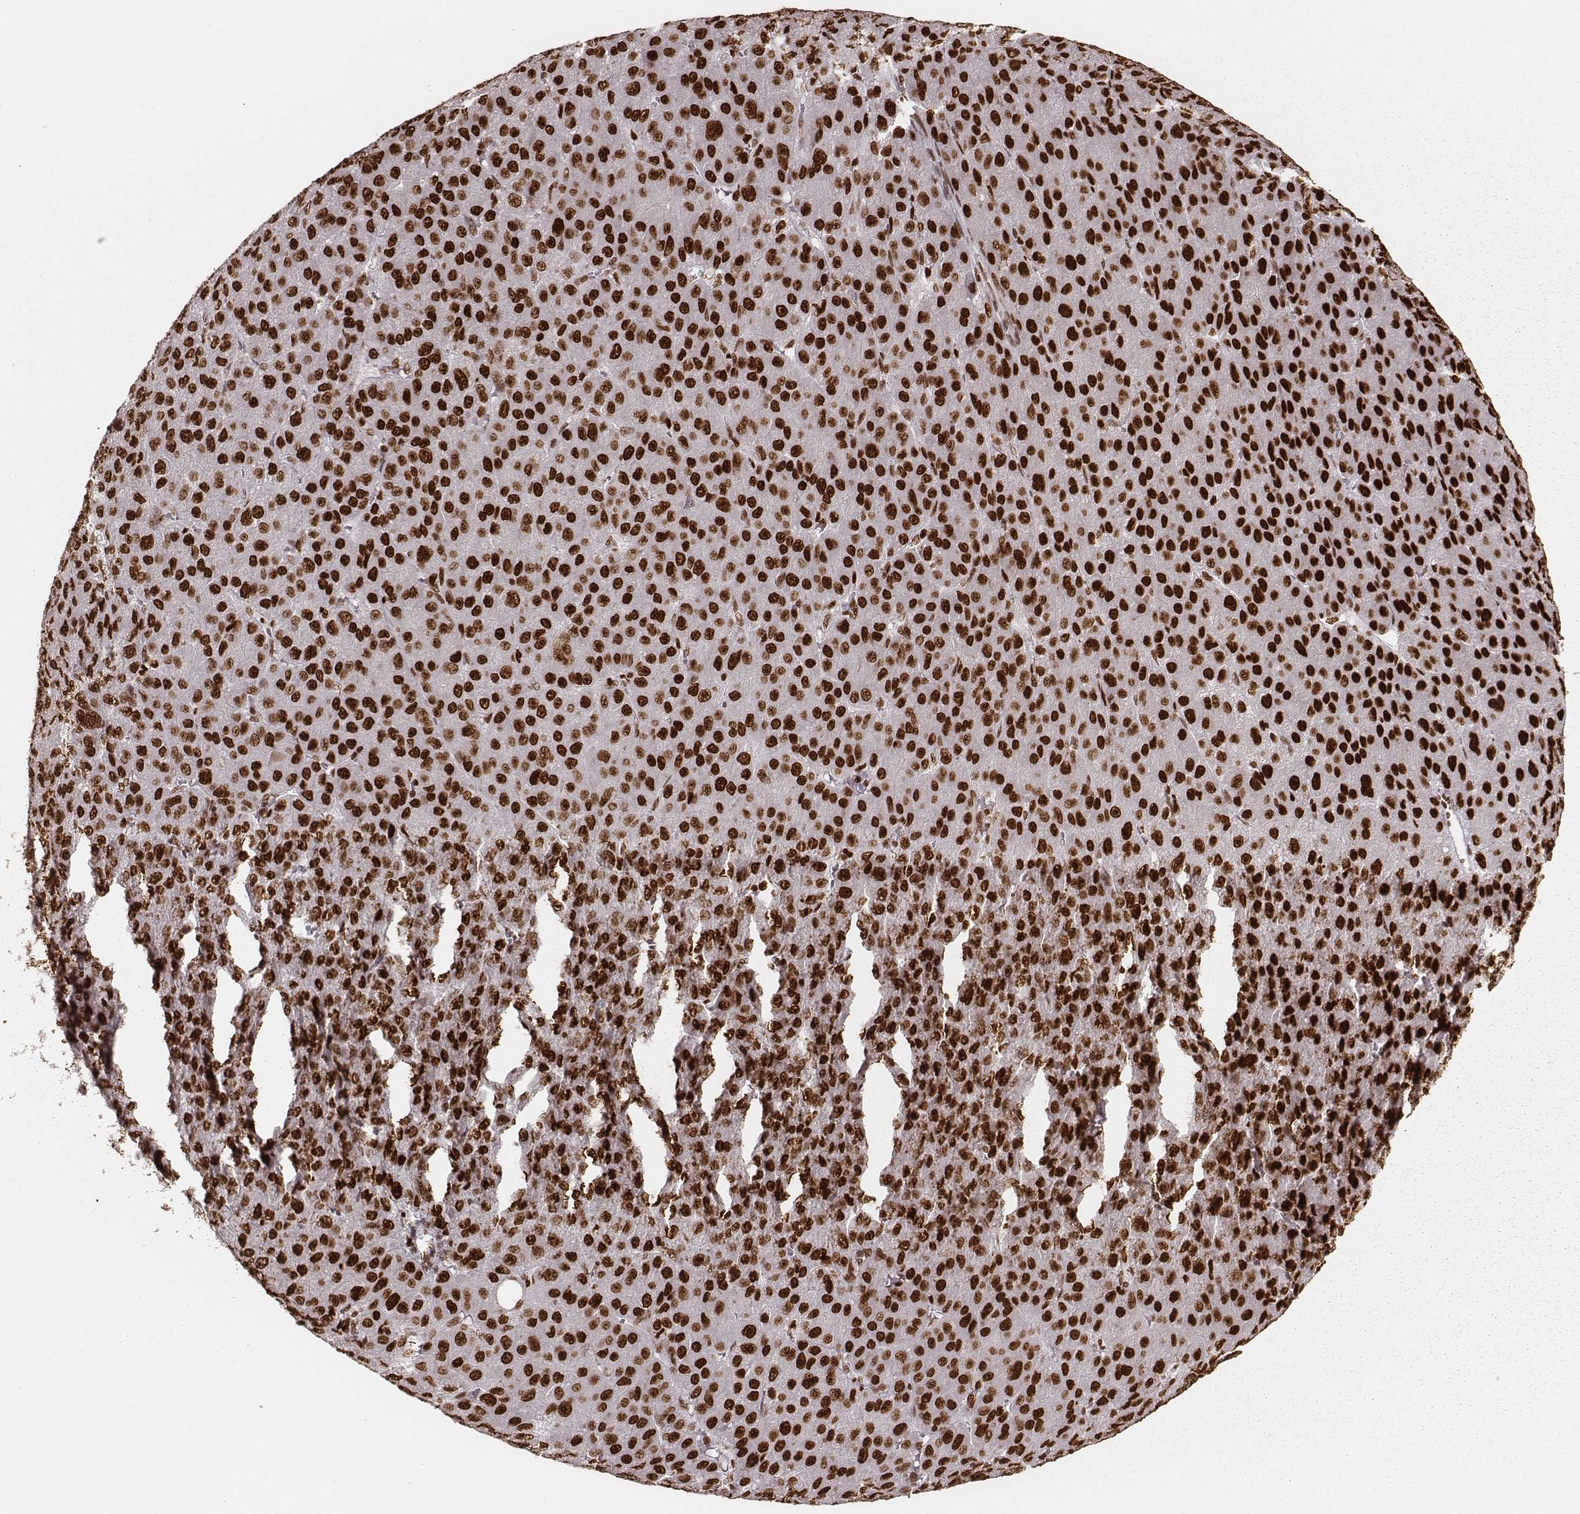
{"staining": {"intensity": "strong", "quantity": ">75%", "location": "nuclear"}, "tissue": "liver cancer", "cell_type": "Tumor cells", "image_type": "cancer", "snomed": [{"axis": "morphology", "description": "Carcinoma, Hepatocellular, NOS"}, {"axis": "topography", "description": "Liver"}], "caption": "This is an image of immunohistochemistry (IHC) staining of liver cancer, which shows strong expression in the nuclear of tumor cells.", "gene": "PARP1", "patient": {"sex": "male", "age": 67}}